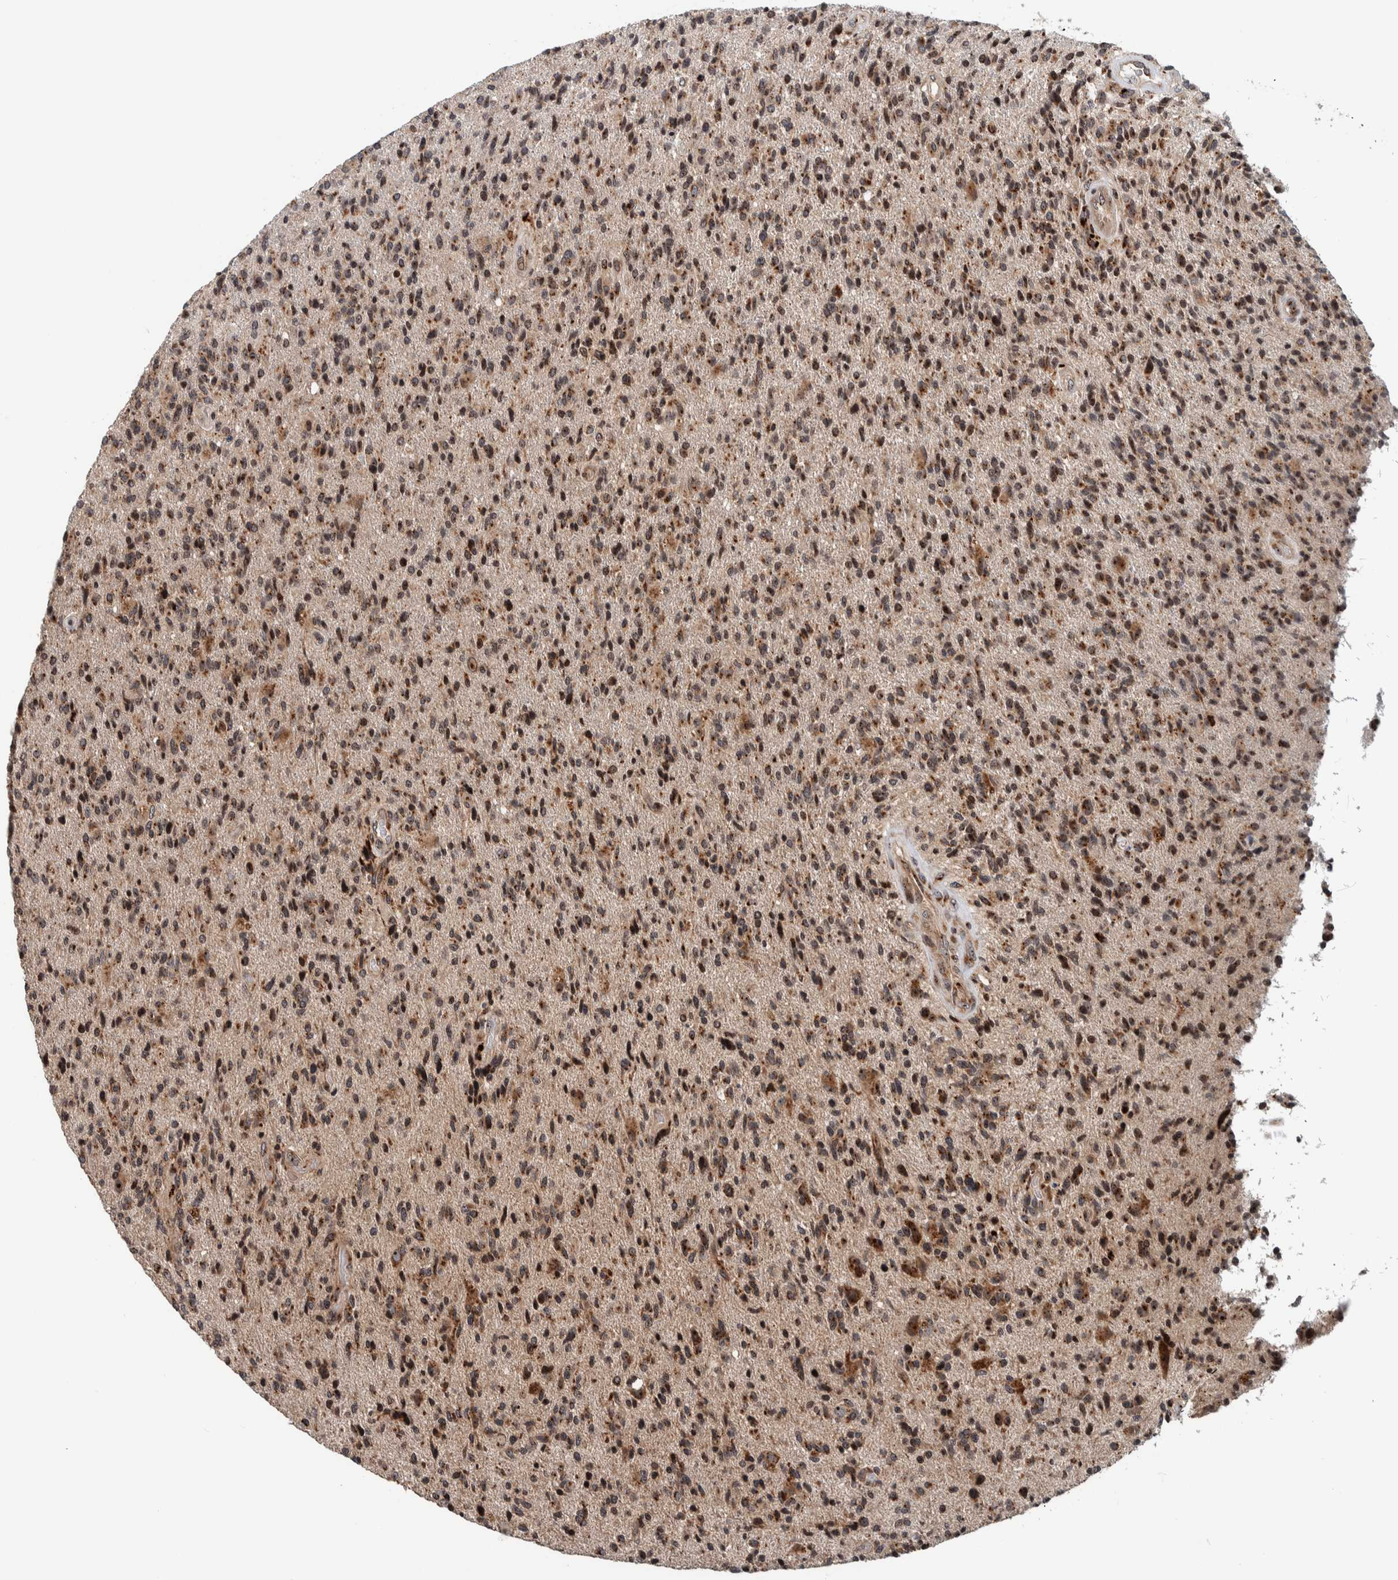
{"staining": {"intensity": "weak", "quantity": "25%-75%", "location": "cytoplasmic/membranous"}, "tissue": "glioma", "cell_type": "Tumor cells", "image_type": "cancer", "snomed": [{"axis": "morphology", "description": "Glioma, malignant, High grade"}, {"axis": "topography", "description": "Brain"}], "caption": "Tumor cells reveal weak cytoplasmic/membranous staining in about 25%-75% of cells in glioma.", "gene": "CCDC182", "patient": {"sex": "male", "age": 72}}